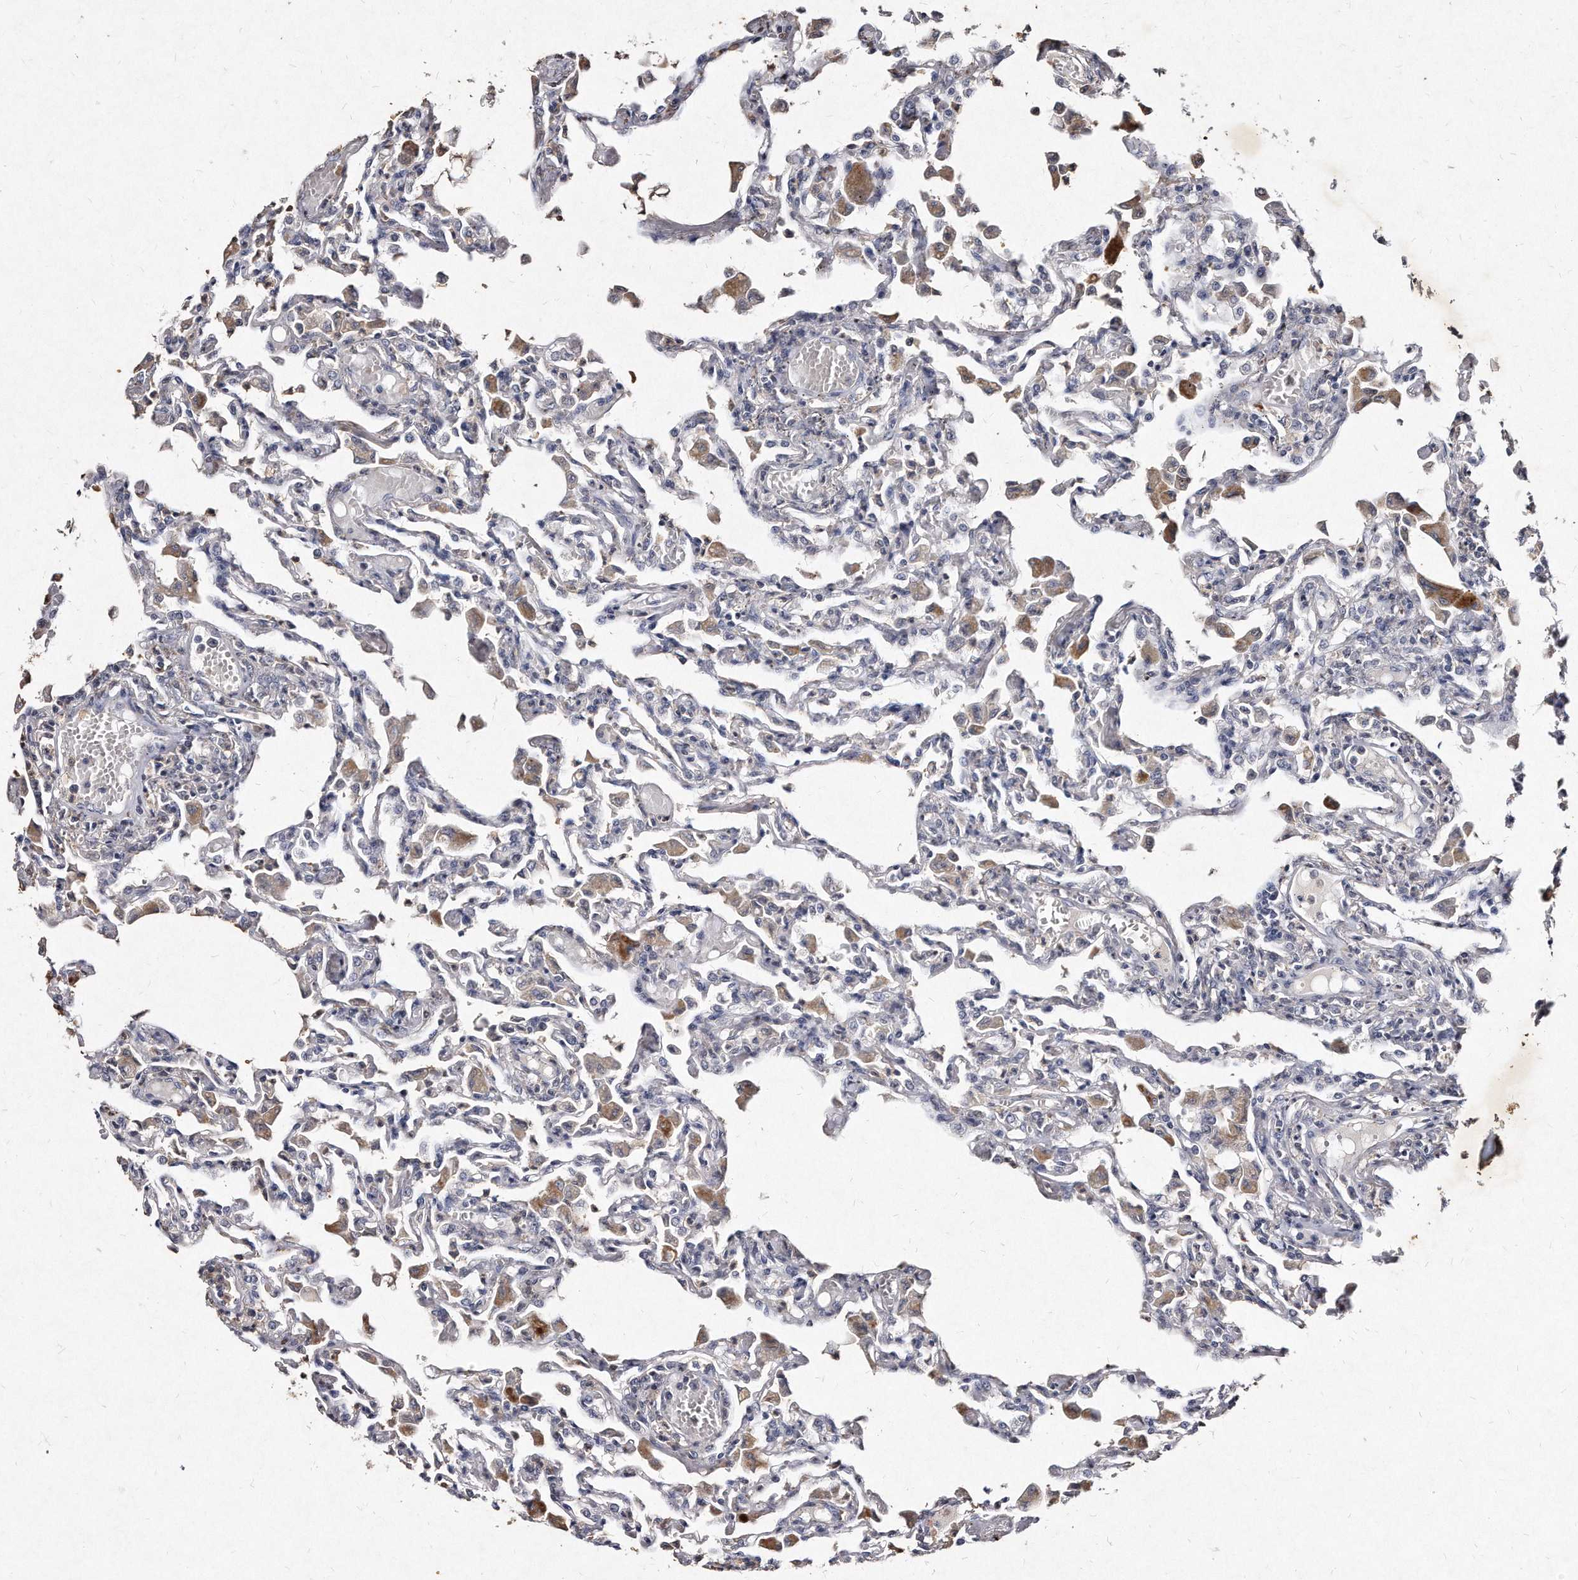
{"staining": {"intensity": "negative", "quantity": "none", "location": "none"}, "tissue": "lung", "cell_type": "Alveolar cells", "image_type": "normal", "snomed": [{"axis": "morphology", "description": "Normal tissue, NOS"}, {"axis": "topography", "description": "Bronchus"}, {"axis": "topography", "description": "Lung"}], "caption": "Alveolar cells are negative for protein expression in benign human lung. (Stains: DAB (3,3'-diaminobenzidine) immunohistochemistry with hematoxylin counter stain, Microscopy: brightfield microscopy at high magnification).", "gene": "KLHDC3", "patient": {"sex": "female", "age": 49}}